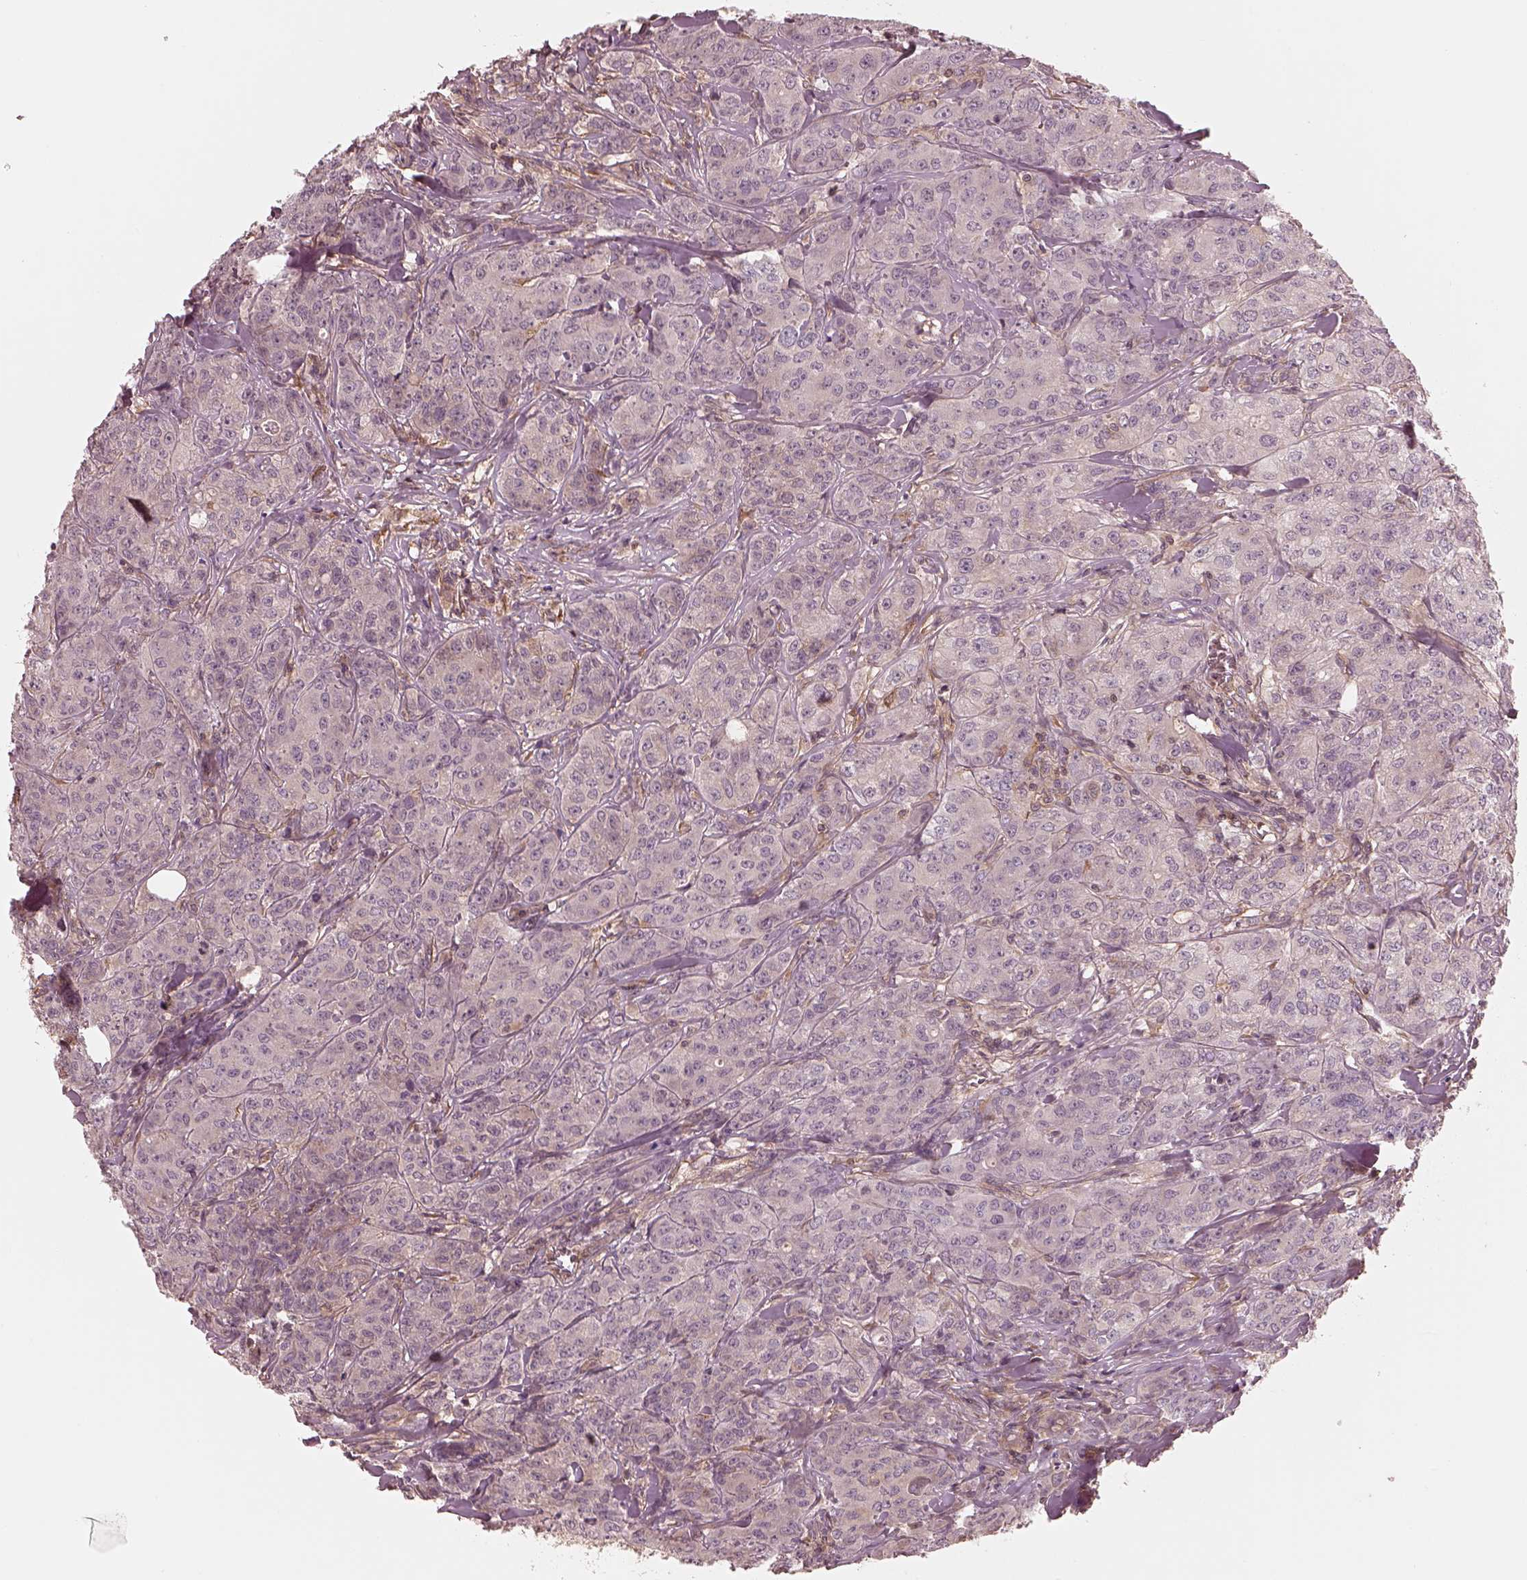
{"staining": {"intensity": "negative", "quantity": "none", "location": "none"}, "tissue": "breast cancer", "cell_type": "Tumor cells", "image_type": "cancer", "snomed": [{"axis": "morphology", "description": "Duct carcinoma"}, {"axis": "topography", "description": "Breast"}], "caption": "Tumor cells are negative for protein expression in human breast cancer.", "gene": "FAM107B", "patient": {"sex": "female", "age": 43}}